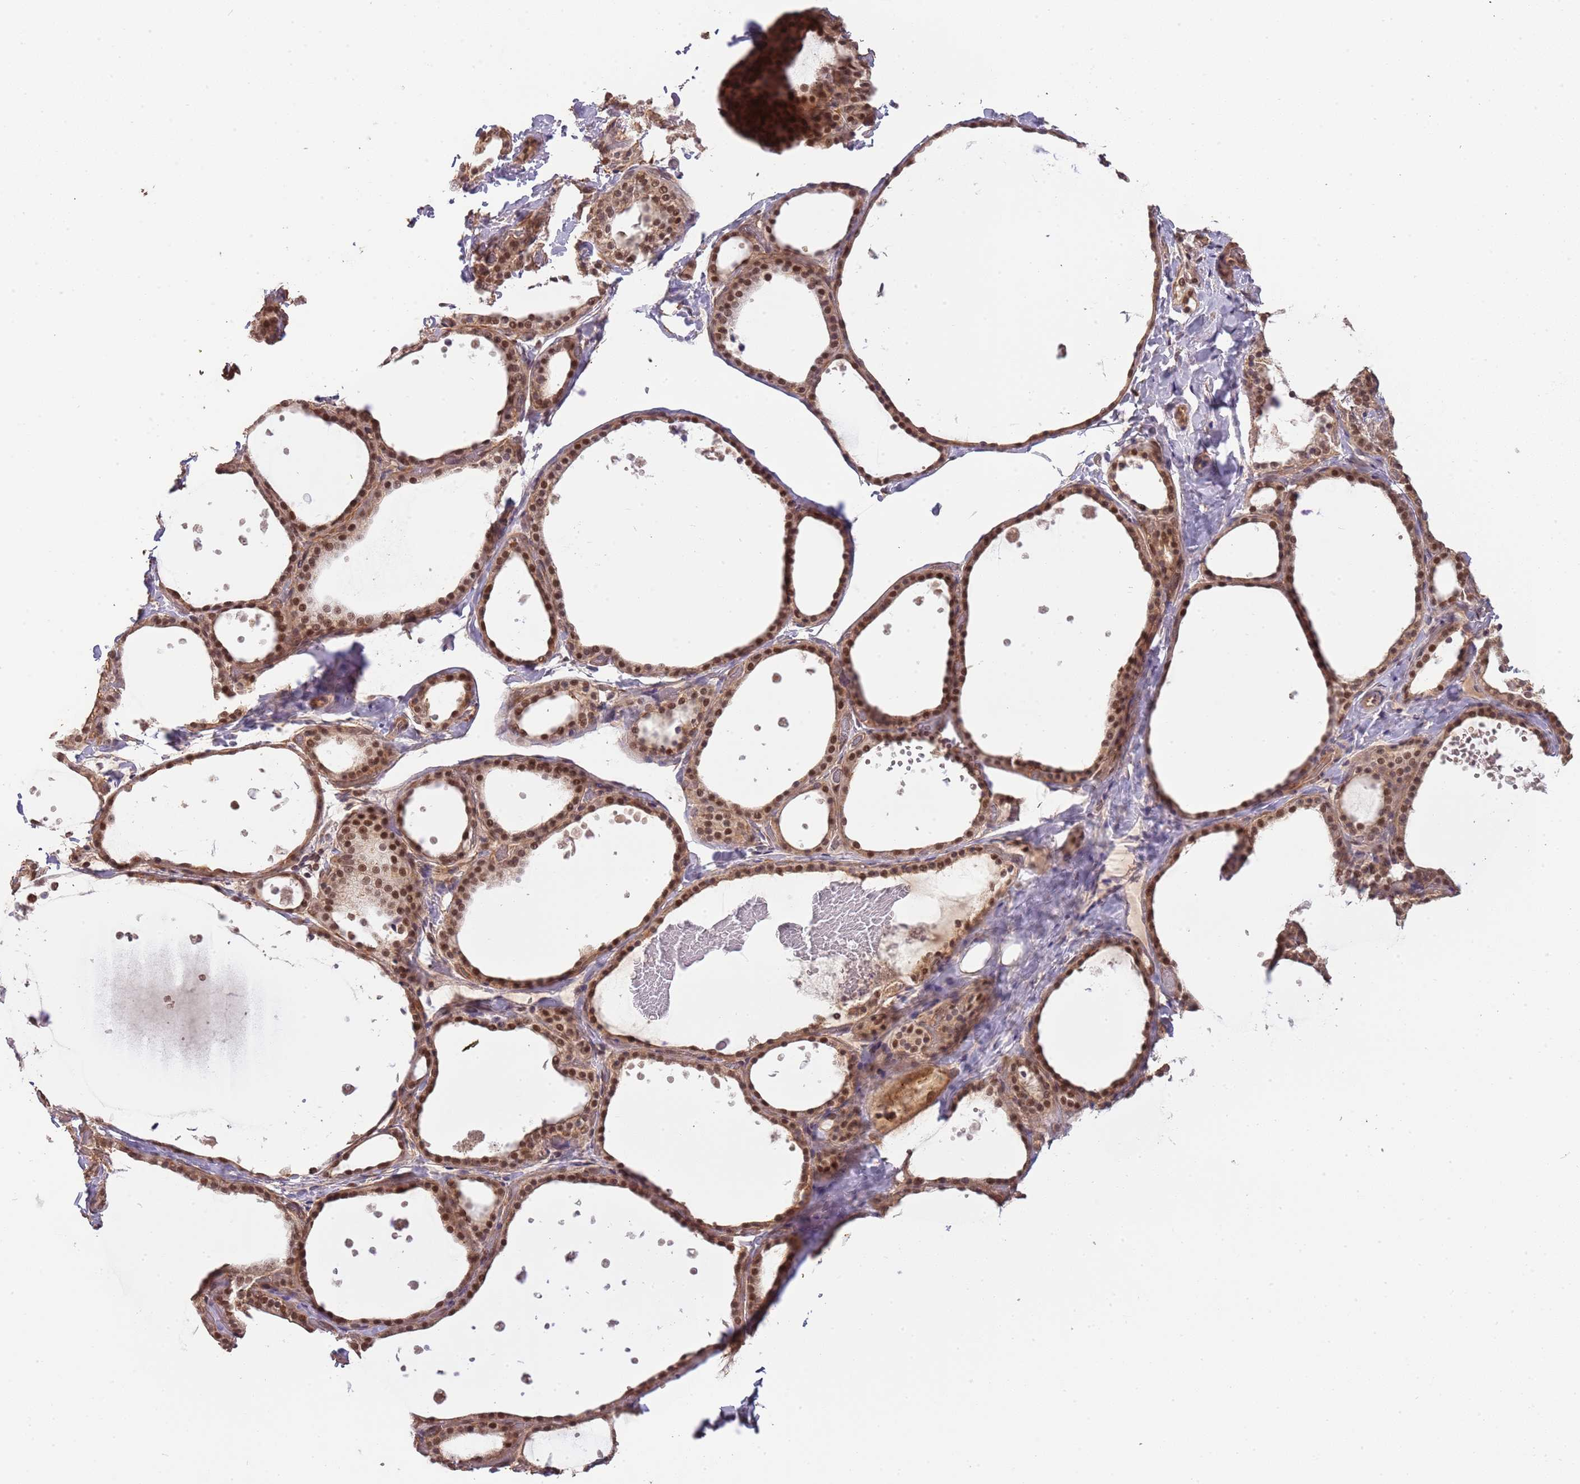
{"staining": {"intensity": "strong", "quantity": ">75%", "location": "cytoplasmic/membranous,nuclear"}, "tissue": "thyroid gland", "cell_type": "Glandular cells", "image_type": "normal", "snomed": [{"axis": "morphology", "description": "Normal tissue, NOS"}, {"axis": "topography", "description": "Thyroid gland"}], "caption": "A high amount of strong cytoplasmic/membranous,nuclear staining is appreciated in about >75% of glandular cells in benign thyroid gland. Immunohistochemistry stains the protein in brown and the nuclei are stained blue.", "gene": "SURF2", "patient": {"sex": "female", "age": 44}}